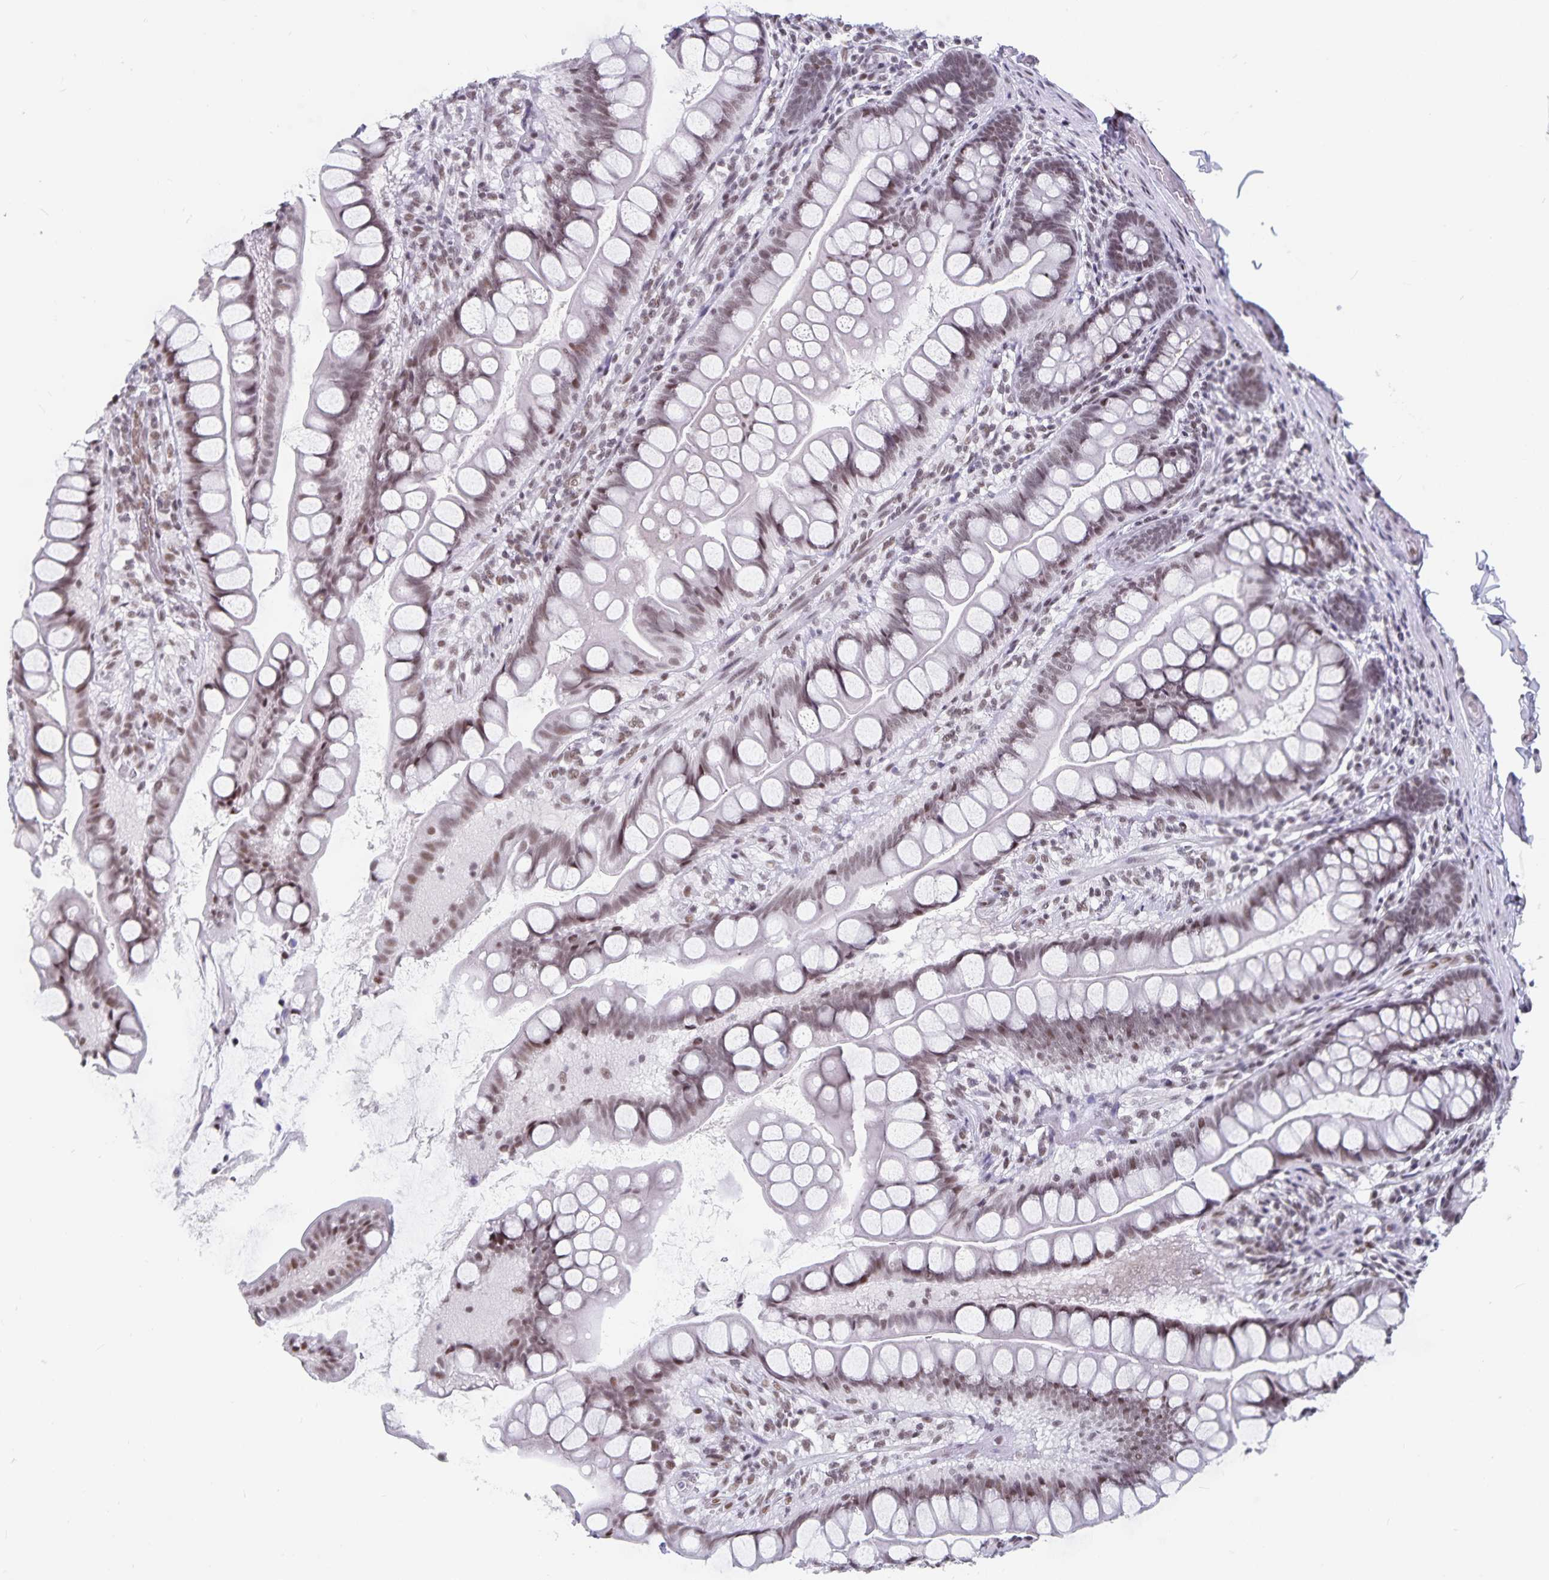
{"staining": {"intensity": "moderate", "quantity": ">75%", "location": "nuclear"}, "tissue": "small intestine", "cell_type": "Glandular cells", "image_type": "normal", "snomed": [{"axis": "morphology", "description": "Normal tissue, NOS"}, {"axis": "topography", "description": "Small intestine"}], "caption": "This is a photomicrograph of immunohistochemistry staining of benign small intestine, which shows moderate positivity in the nuclear of glandular cells.", "gene": "PBX2", "patient": {"sex": "male", "age": 70}}